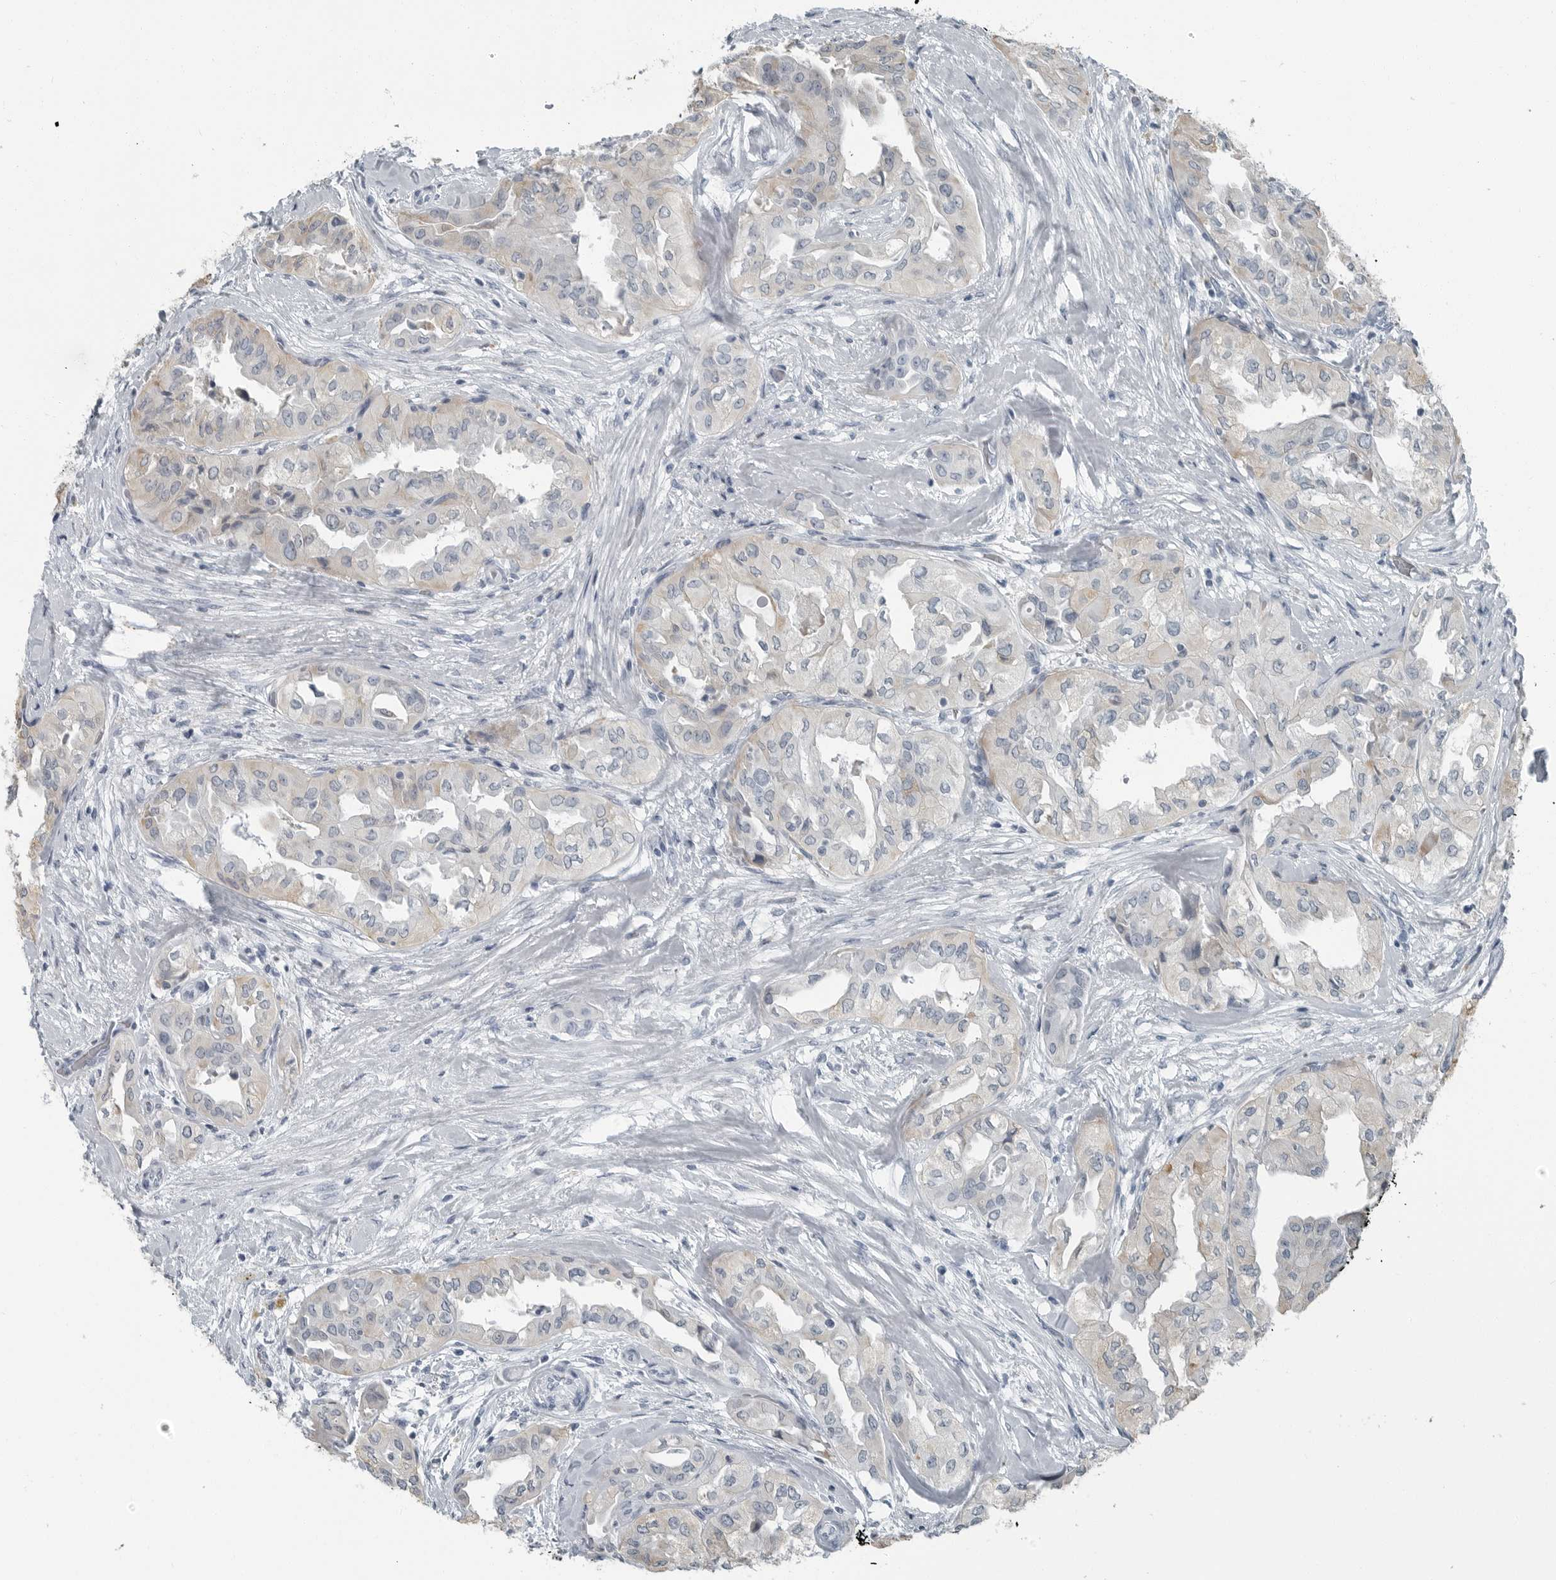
{"staining": {"intensity": "weak", "quantity": "<25%", "location": "cytoplasmic/membranous"}, "tissue": "thyroid cancer", "cell_type": "Tumor cells", "image_type": "cancer", "snomed": [{"axis": "morphology", "description": "Papillary adenocarcinoma, NOS"}, {"axis": "topography", "description": "Thyroid gland"}], "caption": "The photomicrograph exhibits no significant expression in tumor cells of thyroid papillary adenocarcinoma. The staining was performed using DAB to visualize the protein expression in brown, while the nuclei were stained in blue with hematoxylin (Magnification: 20x).", "gene": "FABP6", "patient": {"sex": "female", "age": 59}}